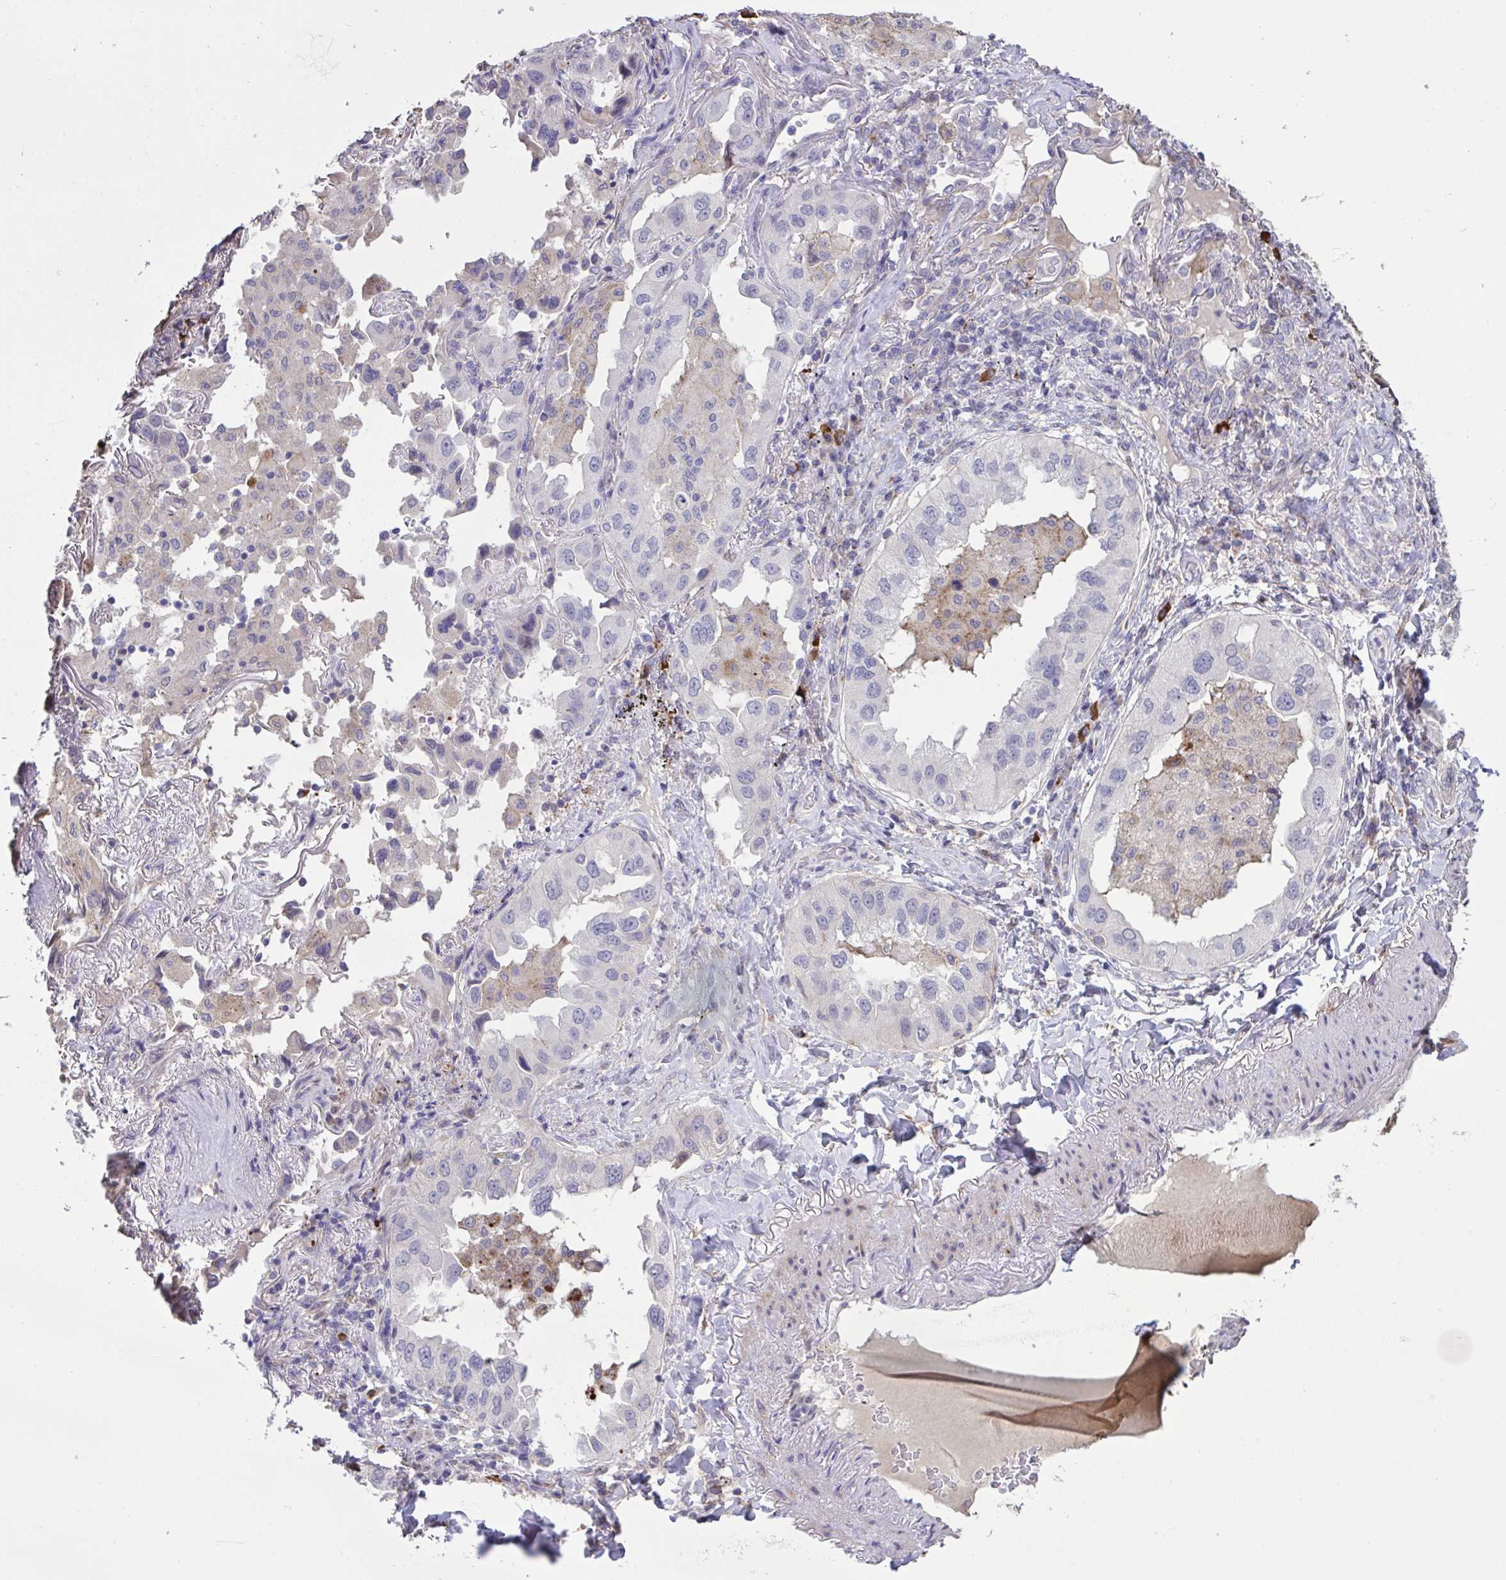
{"staining": {"intensity": "negative", "quantity": "none", "location": "none"}, "tissue": "lung cancer", "cell_type": "Tumor cells", "image_type": "cancer", "snomed": [{"axis": "morphology", "description": "Adenocarcinoma, NOS"}, {"axis": "topography", "description": "Lung"}], "caption": "Tumor cells are negative for protein expression in human adenocarcinoma (lung).", "gene": "MRGPRX2", "patient": {"sex": "female", "age": 69}}